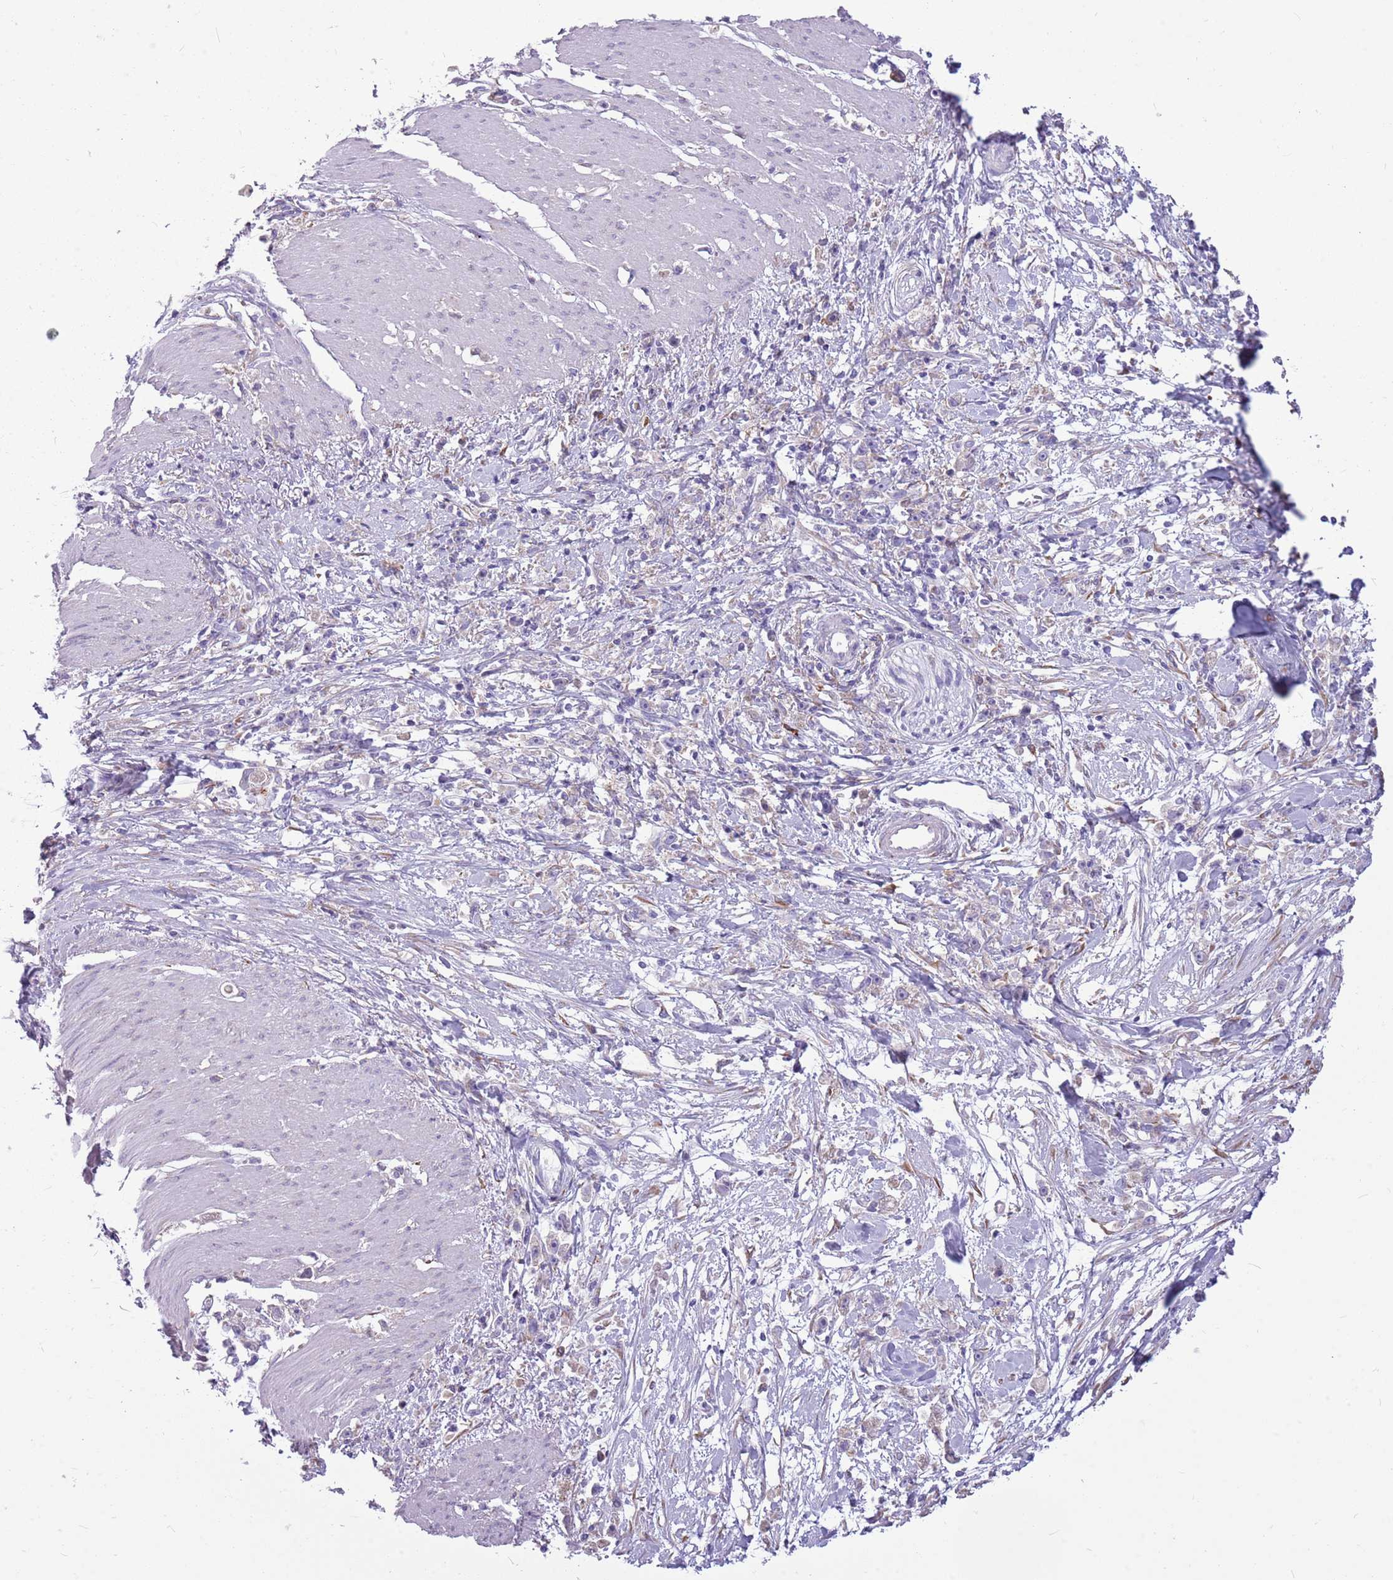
{"staining": {"intensity": "negative", "quantity": "none", "location": "none"}, "tissue": "stomach cancer", "cell_type": "Tumor cells", "image_type": "cancer", "snomed": [{"axis": "morphology", "description": "Adenocarcinoma, NOS"}, {"axis": "topography", "description": "Stomach"}], "caption": "There is no significant positivity in tumor cells of stomach cancer (adenocarcinoma).", "gene": "KCTD19", "patient": {"sex": "female", "age": 59}}